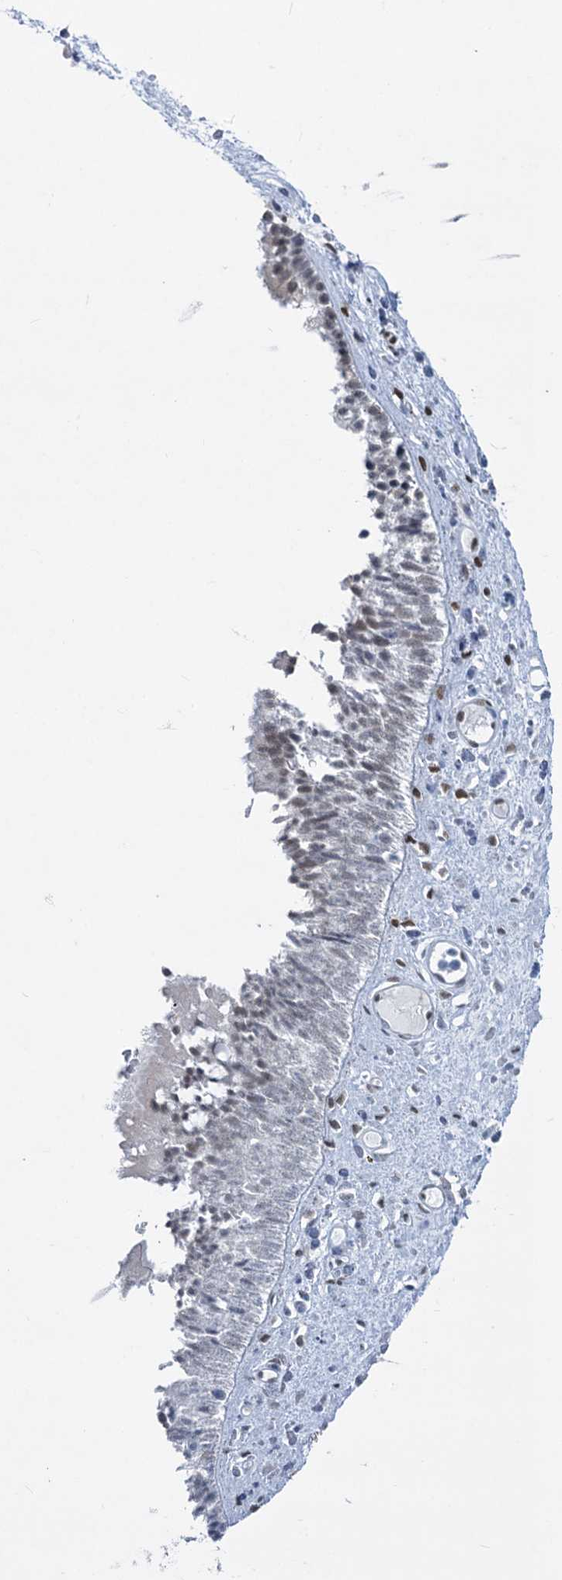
{"staining": {"intensity": "weak", "quantity": "25%-75%", "location": "nuclear"}, "tissue": "nasopharynx", "cell_type": "Respiratory epithelial cells", "image_type": "normal", "snomed": [{"axis": "morphology", "description": "Normal tissue, NOS"}, {"axis": "morphology", "description": "Inflammation, NOS"}, {"axis": "morphology", "description": "Malignant melanoma, Metastatic site"}, {"axis": "topography", "description": "Nasopharynx"}], "caption": "DAB immunohistochemical staining of normal nasopharynx exhibits weak nuclear protein staining in about 25%-75% of respiratory epithelial cells.", "gene": "PRSS35", "patient": {"sex": "male", "age": 70}}